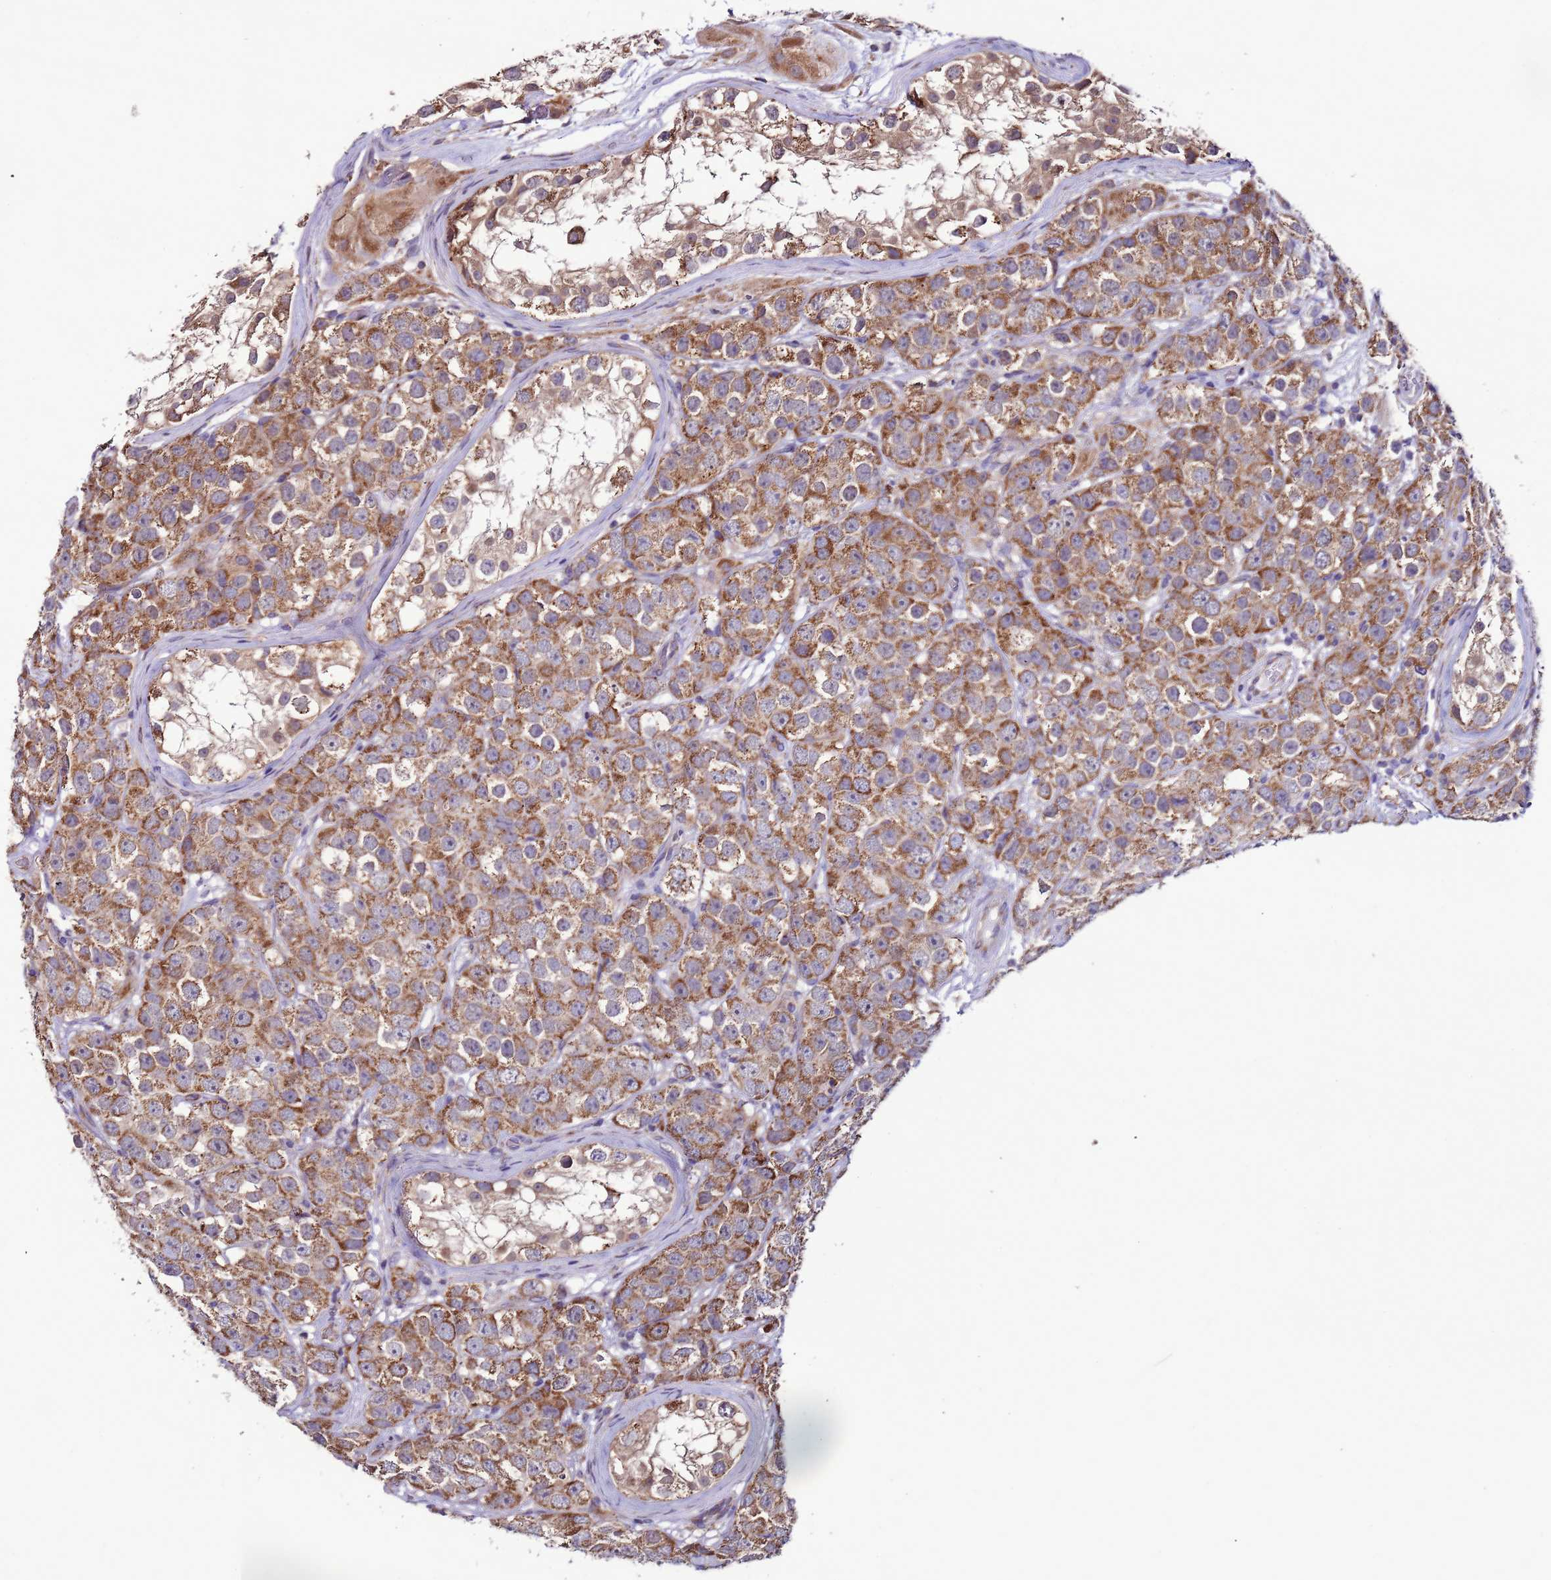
{"staining": {"intensity": "moderate", "quantity": ">75%", "location": "cytoplasmic/membranous"}, "tissue": "testis cancer", "cell_type": "Tumor cells", "image_type": "cancer", "snomed": [{"axis": "morphology", "description": "Seminoma, NOS"}, {"axis": "topography", "description": "Testis"}], "caption": "Immunohistochemical staining of testis cancer displays medium levels of moderate cytoplasmic/membranous staining in approximately >75% of tumor cells. (IHC, brightfield microscopy, high magnification).", "gene": "AHI1", "patient": {"sex": "male", "age": 28}}